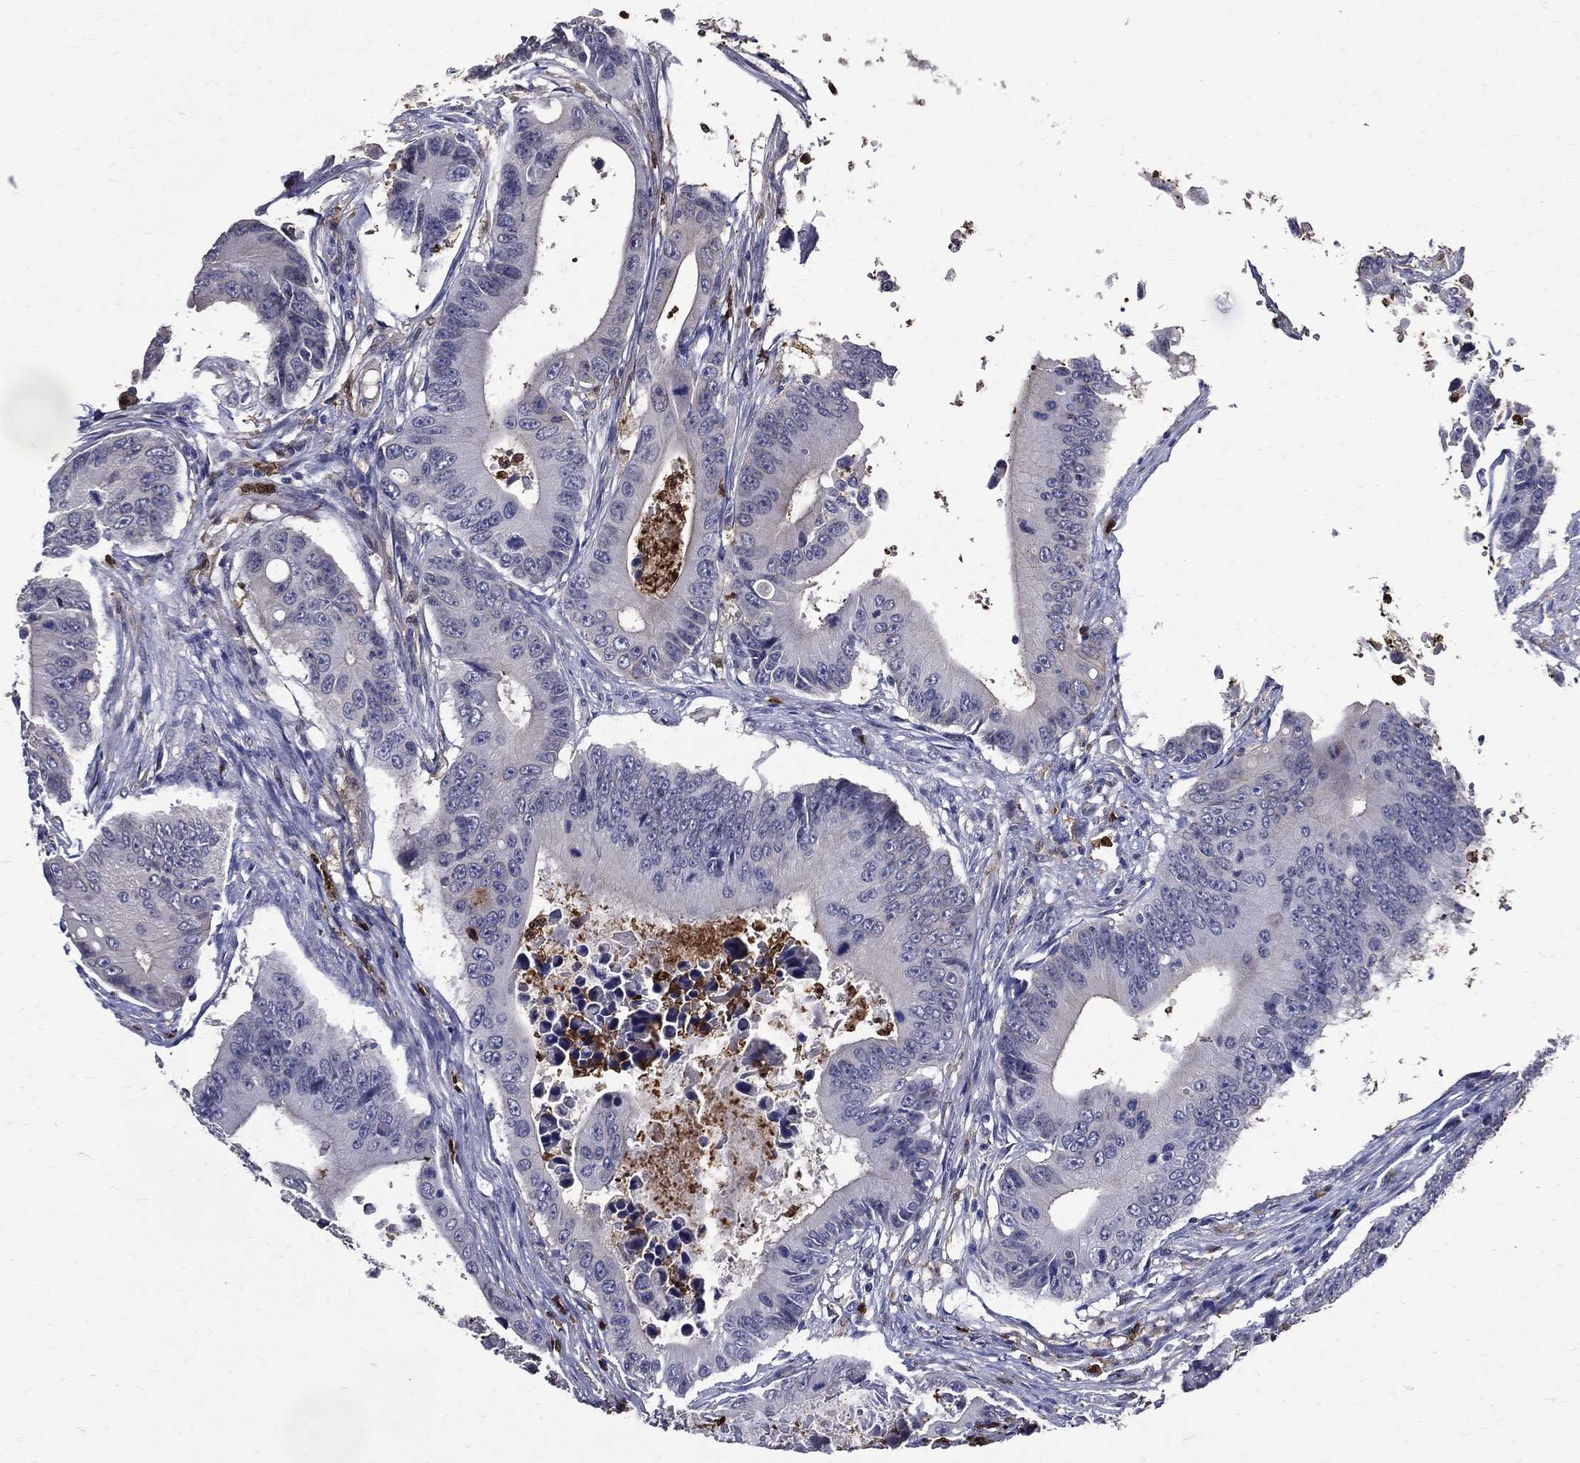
{"staining": {"intensity": "negative", "quantity": "none", "location": "none"}, "tissue": "colorectal cancer", "cell_type": "Tumor cells", "image_type": "cancer", "snomed": [{"axis": "morphology", "description": "Adenocarcinoma, NOS"}, {"axis": "topography", "description": "Colon"}], "caption": "Tumor cells are negative for protein expression in human colorectal cancer (adenocarcinoma).", "gene": "GPR171", "patient": {"sex": "female", "age": 90}}